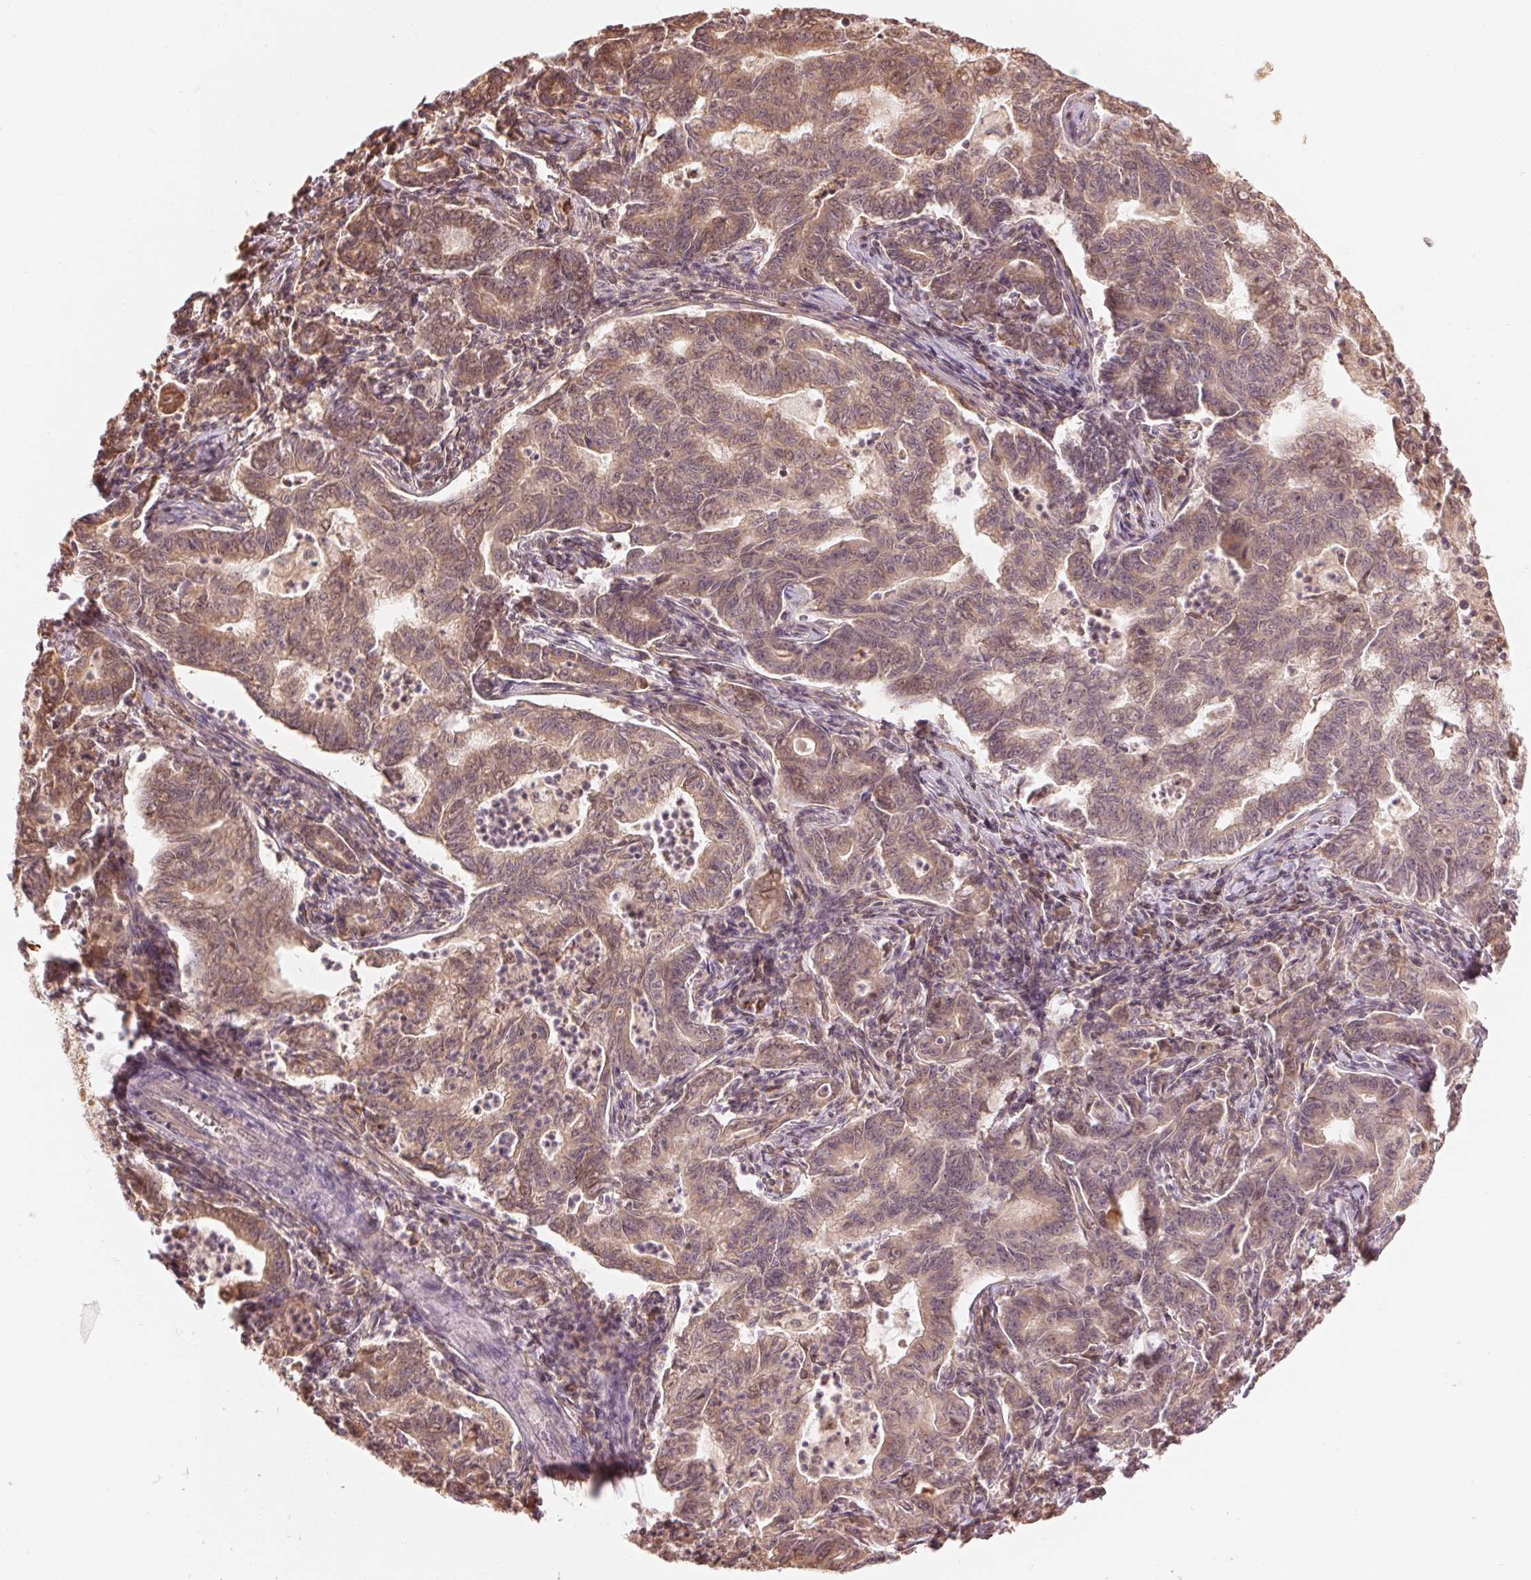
{"staining": {"intensity": "weak", "quantity": ">75%", "location": "cytoplasmic/membranous,nuclear"}, "tissue": "stomach cancer", "cell_type": "Tumor cells", "image_type": "cancer", "snomed": [{"axis": "morphology", "description": "Adenocarcinoma, NOS"}, {"axis": "topography", "description": "Stomach, upper"}], "caption": "Brown immunohistochemical staining in human stomach cancer (adenocarcinoma) demonstrates weak cytoplasmic/membranous and nuclear expression in about >75% of tumor cells. Nuclei are stained in blue.", "gene": "PRKN", "patient": {"sex": "female", "age": 79}}